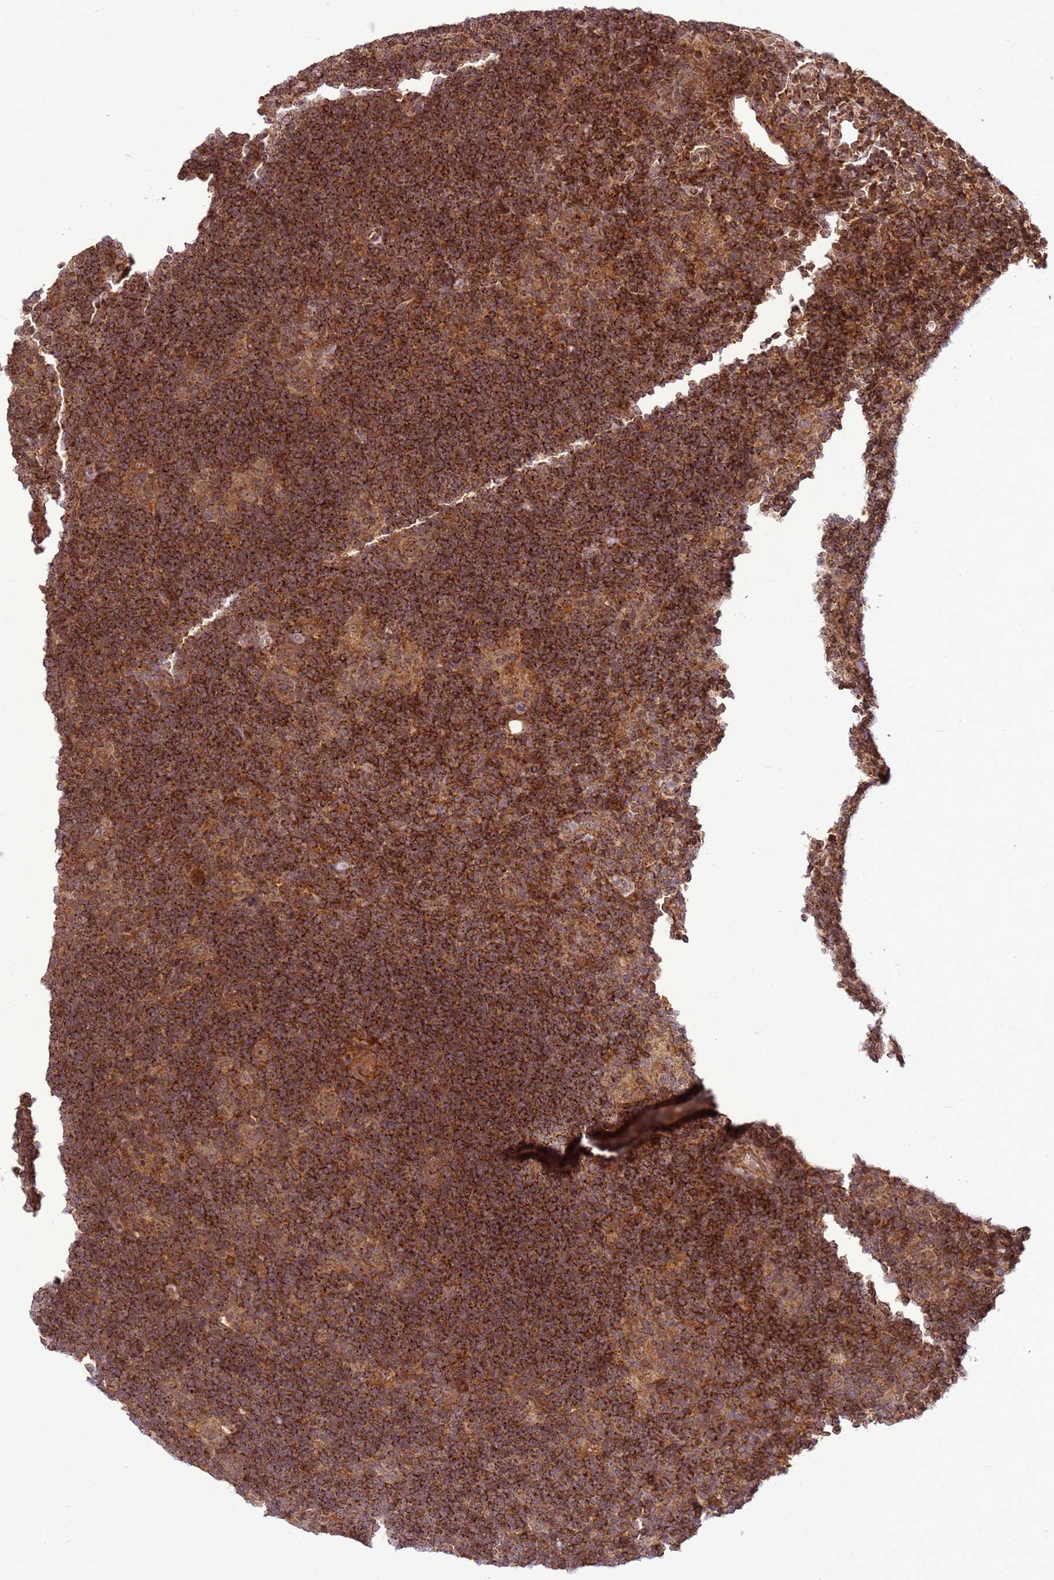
{"staining": {"intensity": "moderate", "quantity": ">75%", "location": "cytoplasmic/membranous"}, "tissue": "lymphoma", "cell_type": "Tumor cells", "image_type": "cancer", "snomed": [{"axis": "morphology", "description": "Hodgkin's disease, NOS"}, {"axis": "topography", "description": "Lymph node"}], "caption": "A brown stain highlights moderate cytoplasmic/membranous staining of a protein in human lymphoma tumor cells. The protein of interest is shown in brown color, while the nuclei are stained blue.", "gene": "RASA3", "patient": {"sex": "female", "age": 57}}